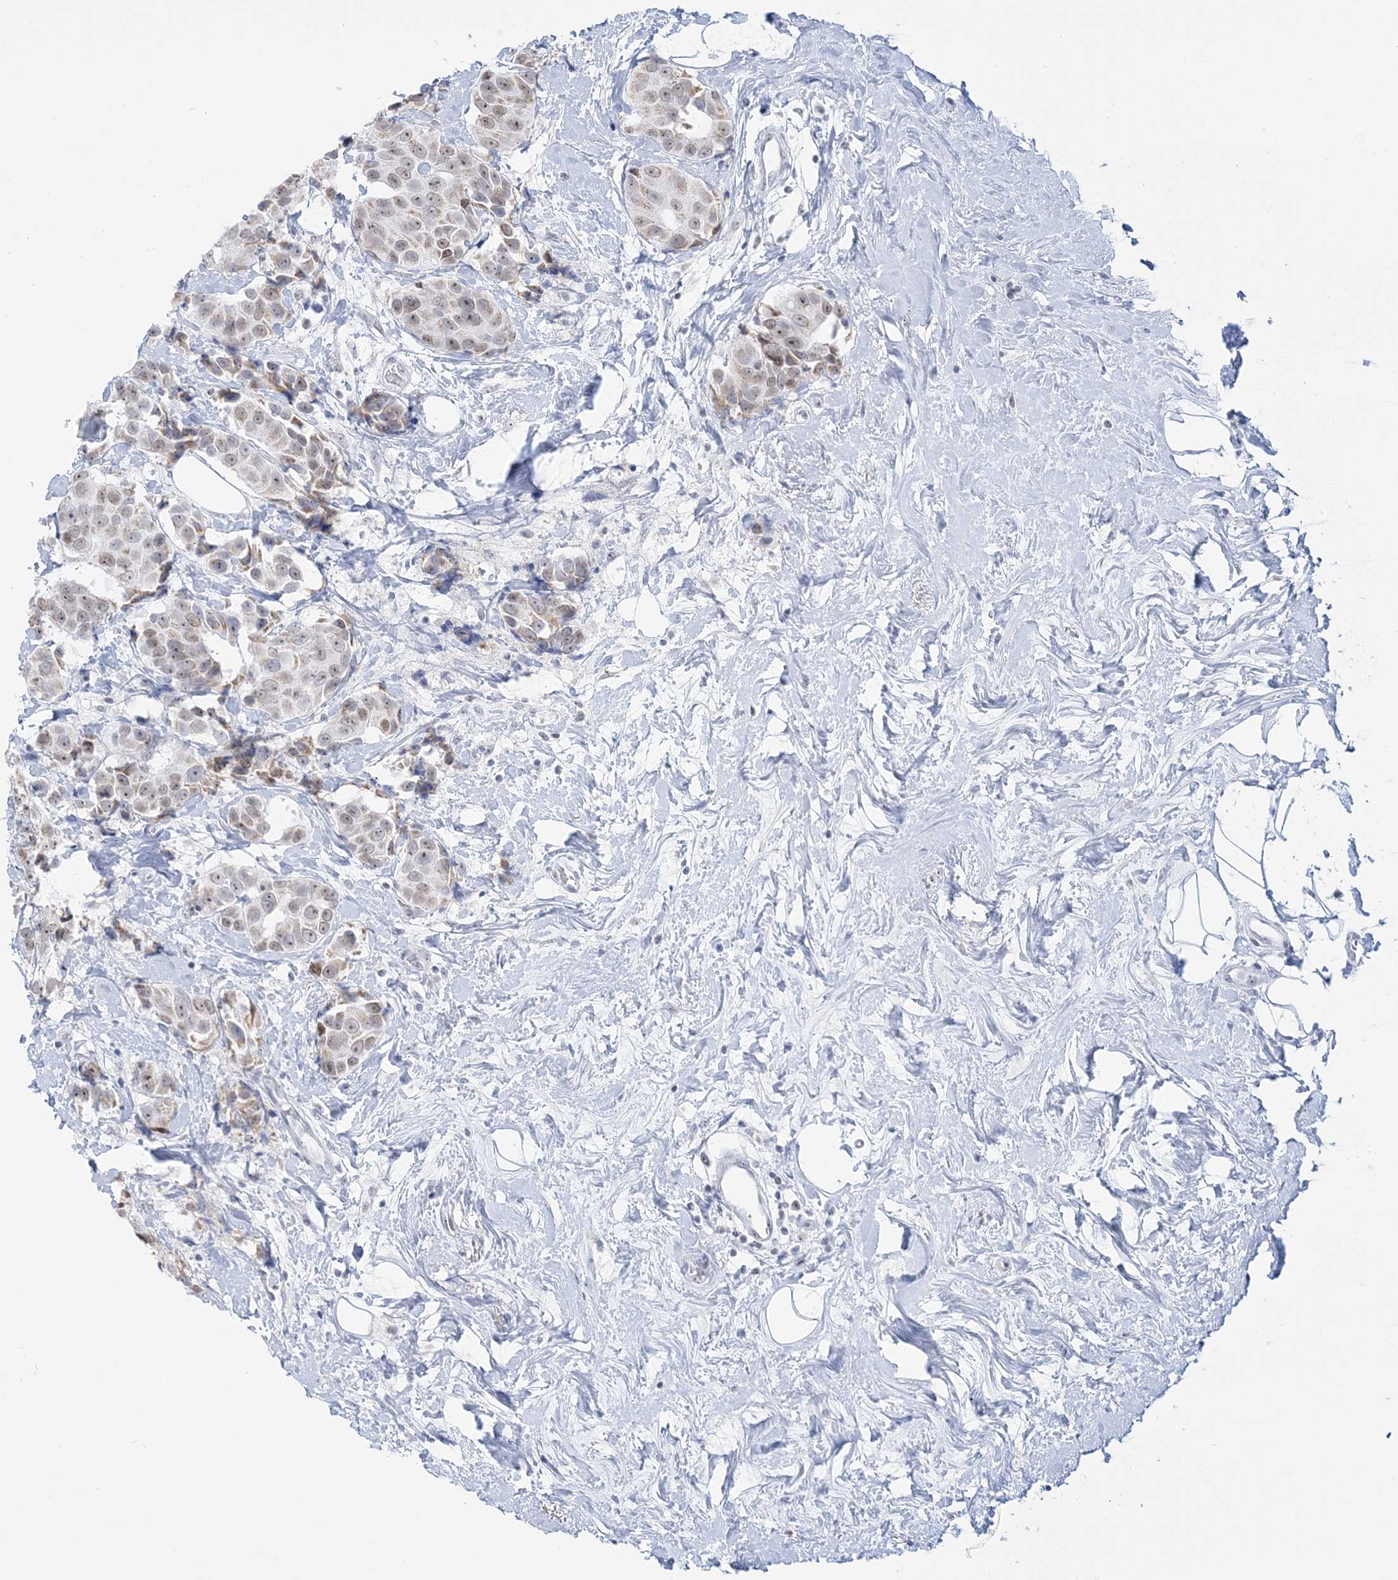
{"staining": {"intensity": "weak", "quantity": "25%-75%", "location": "cytoplasmic/membranous,nuclear"}, "tissue": "breast cancer", "cell_type": "Tumor cells", "image_type": "cancer", "snomed": [{"axis": "morphology", "description": "Normal tissue, NOS"}, {"axis": "morphology", "description": "Duct carcinoma"}, {"axis": "topography", "description": "Breast"}], "caption": "Tumor cells exhibit weak cytoplasmic/membranous and nuclear expression in approximately 25%-75% of cells in breast cancer (infiltrating ductal carcinoma).", "gene": "DDX21", "patient": {"sex": "female", "age": 39}}